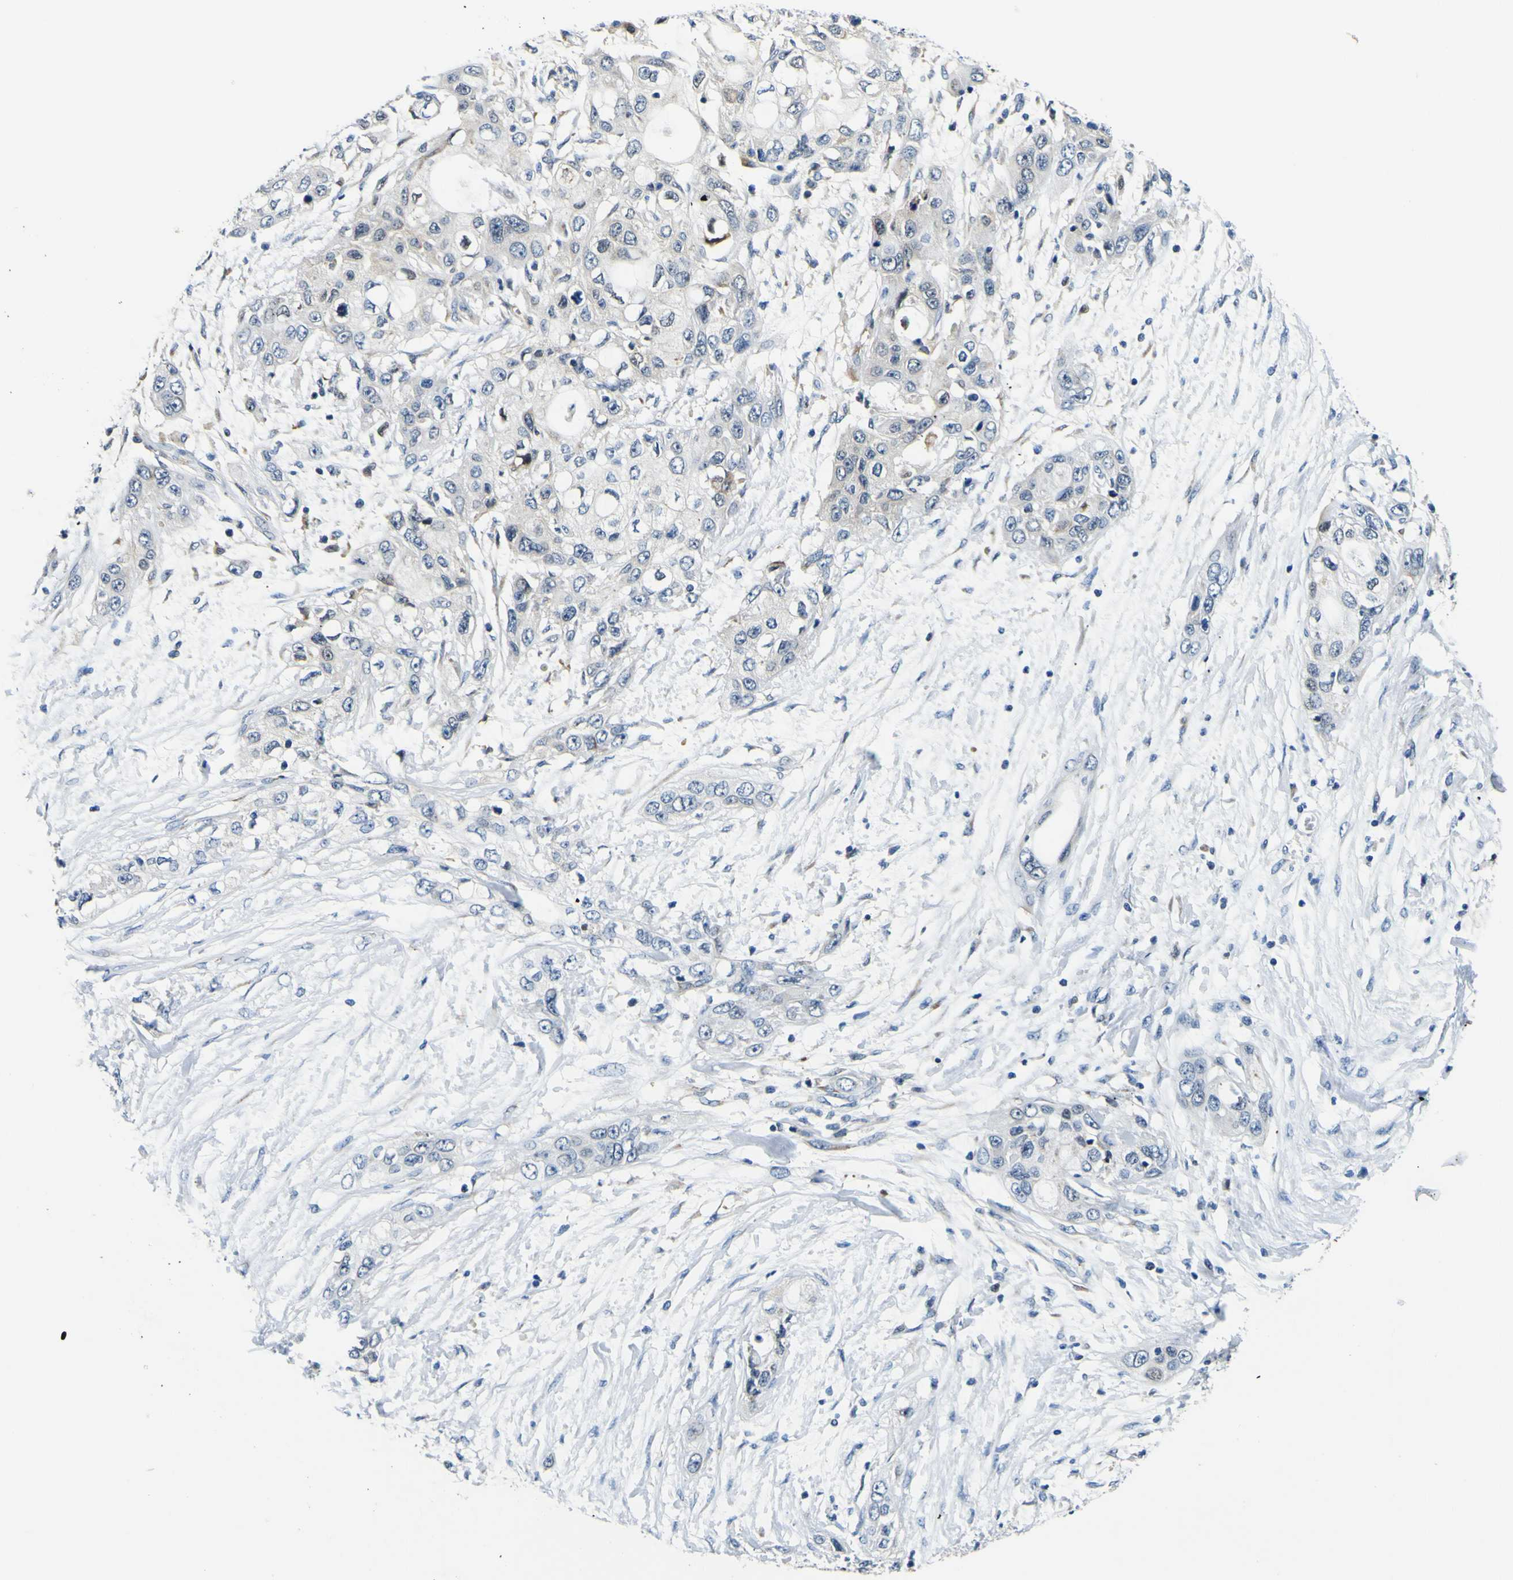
{"staining": {"intensity": "weak", "quantity": "<25%", "location": "cytoplasmic/membranous"}, "tissue": "pancreatic cancer", "cell_type": "Tumor cells", "image_type": "cancer", "snomed": [{"axis": "morphology", "description": "Adenocarcinoma, NOS"}, {"axis": "topography", "description": "Pancreas"}], "caption": "Pancreatic adenocarcinoma was stained to show a protein in brown. There is no significant expression in tumor cells.", "gene": "NLRP3", "patient": {"sex": "female", "age": 70}}